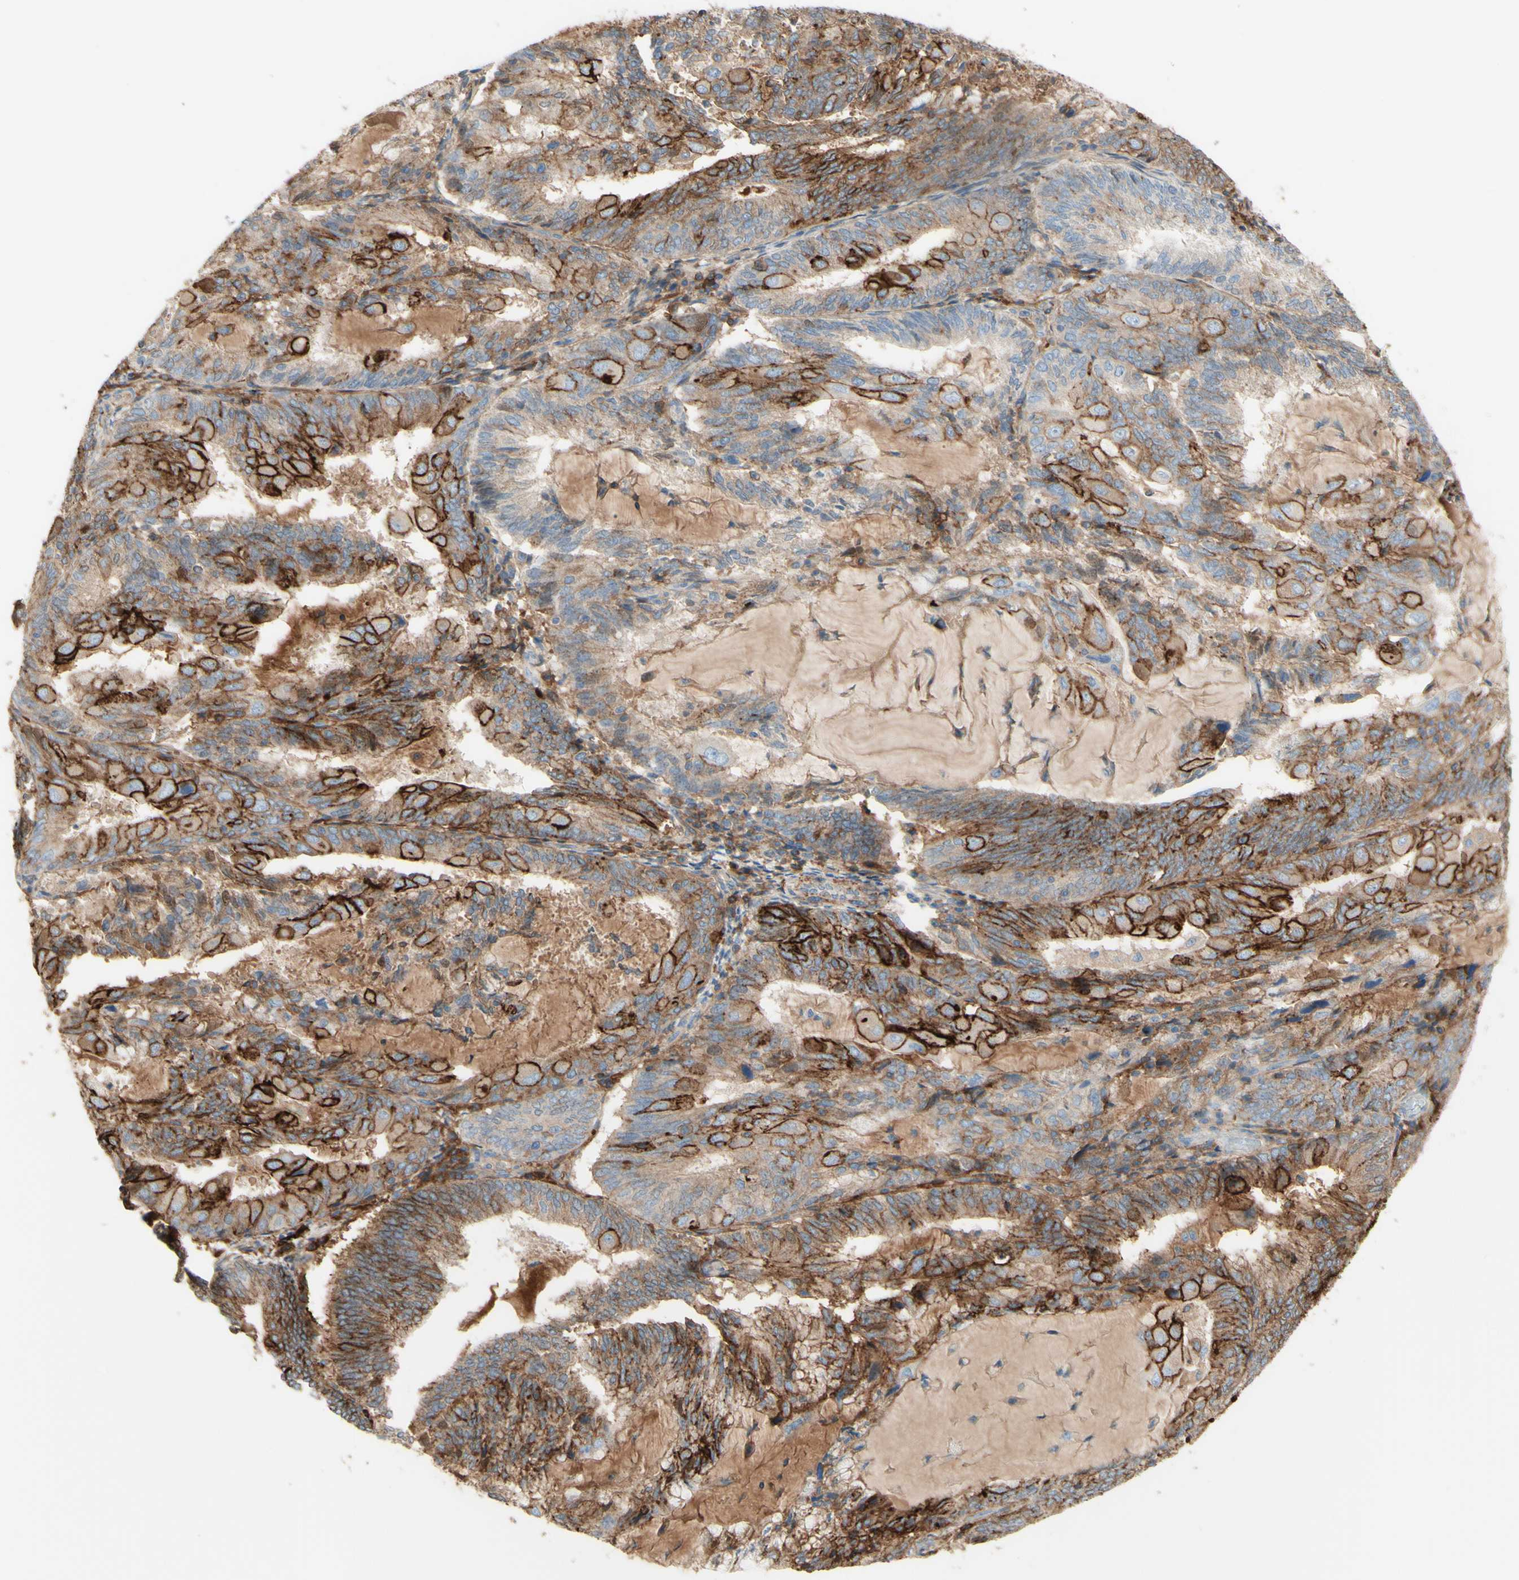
{"staining": {"intensity": "strong", "quantity": "25%-75%", "location": "cytoplasmic/membranous"}, "tissue": "endometrial cancer", "cell_type": "Tumor cells", "image_type": "cancer", "snomed": [{"axis": "morphology", "description": "Adenocarcinoma, NOS"}, {"axis": "topography", "description": "Endometrium"}], "caption": "Endometrial cancer stained for a protein shows strong cytoplasmic/membranous positivity in tumor cells. Using DAB (3,3'-diaminobenzidine) (brown) and hematoxylin (blue) stains, captured at high magnification using brightfield microscopy.", "gene": "ALCAM", "patient": {"sex": "female", "age": 81}}